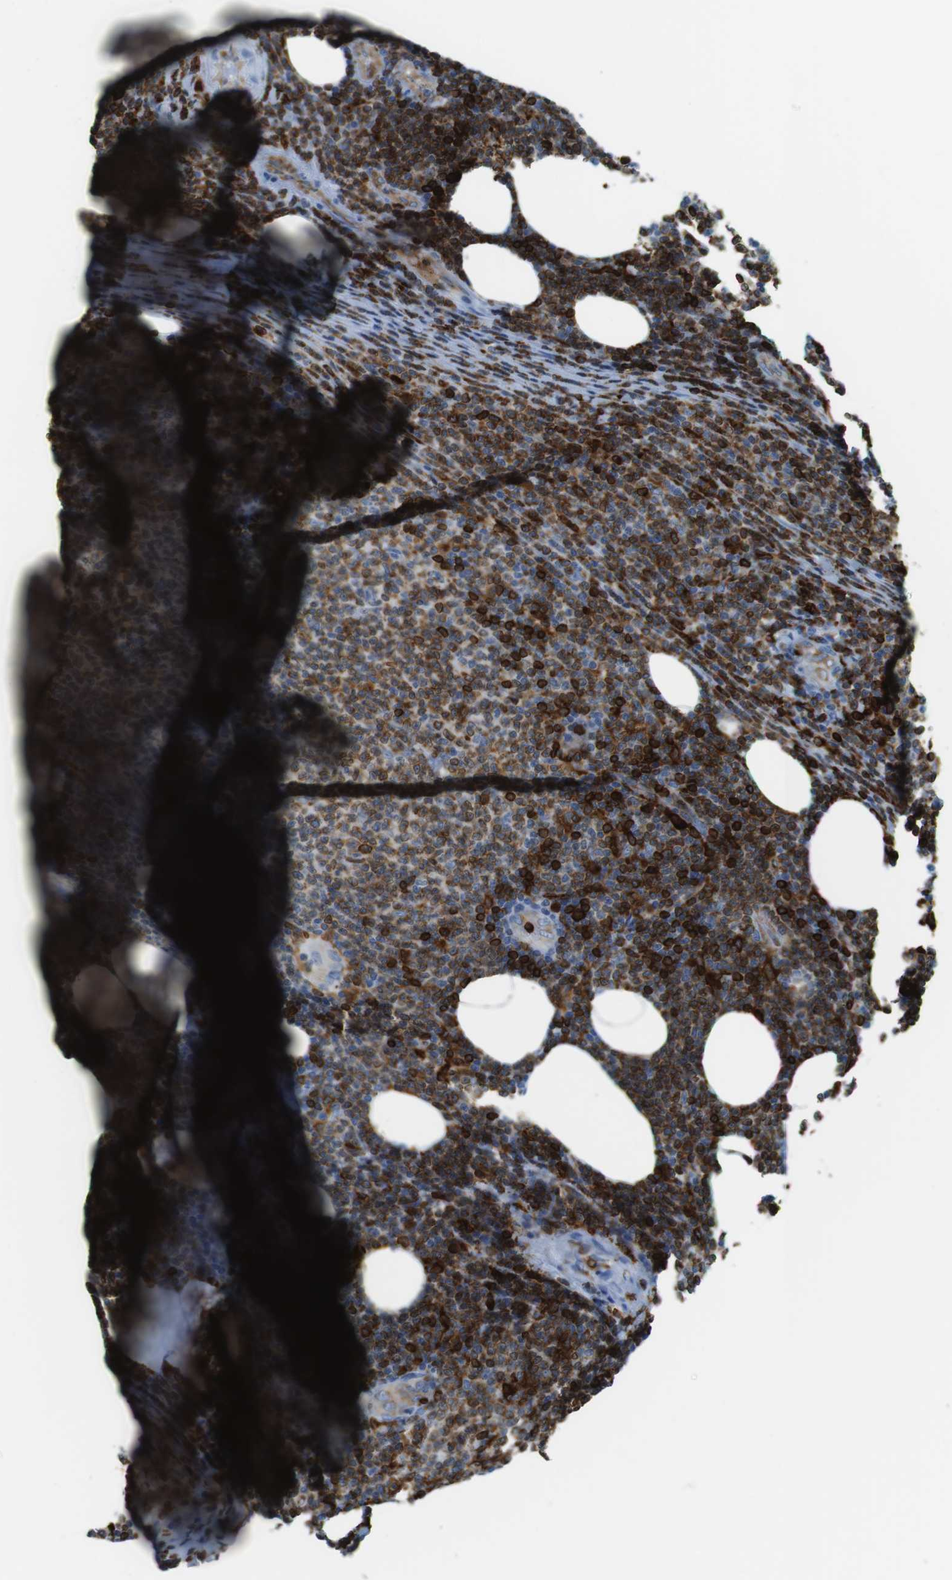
{"staining": {"intensity": "moderate", "quantity": "25%-75%", "location": "cytoplasmic/membranous"}, "tissue": "lymphoma", "cell_type": "Tumor cells", "image_type": "cancer", "snomed": [{"axis": "morphology", "description": "Malignant lymphoma, non-Hodgkin's type, Low grade"}, {"axis": "topography", "description": "Lymph node"}], "caption": "DAB immunohistochemical staining of human lymphoma shows moderate cytoplasmic/membranous protein expression in about 25%-75% of tumor cells.", "gene": "CIITA", "patient": {"sex": "male", "age": 66}}